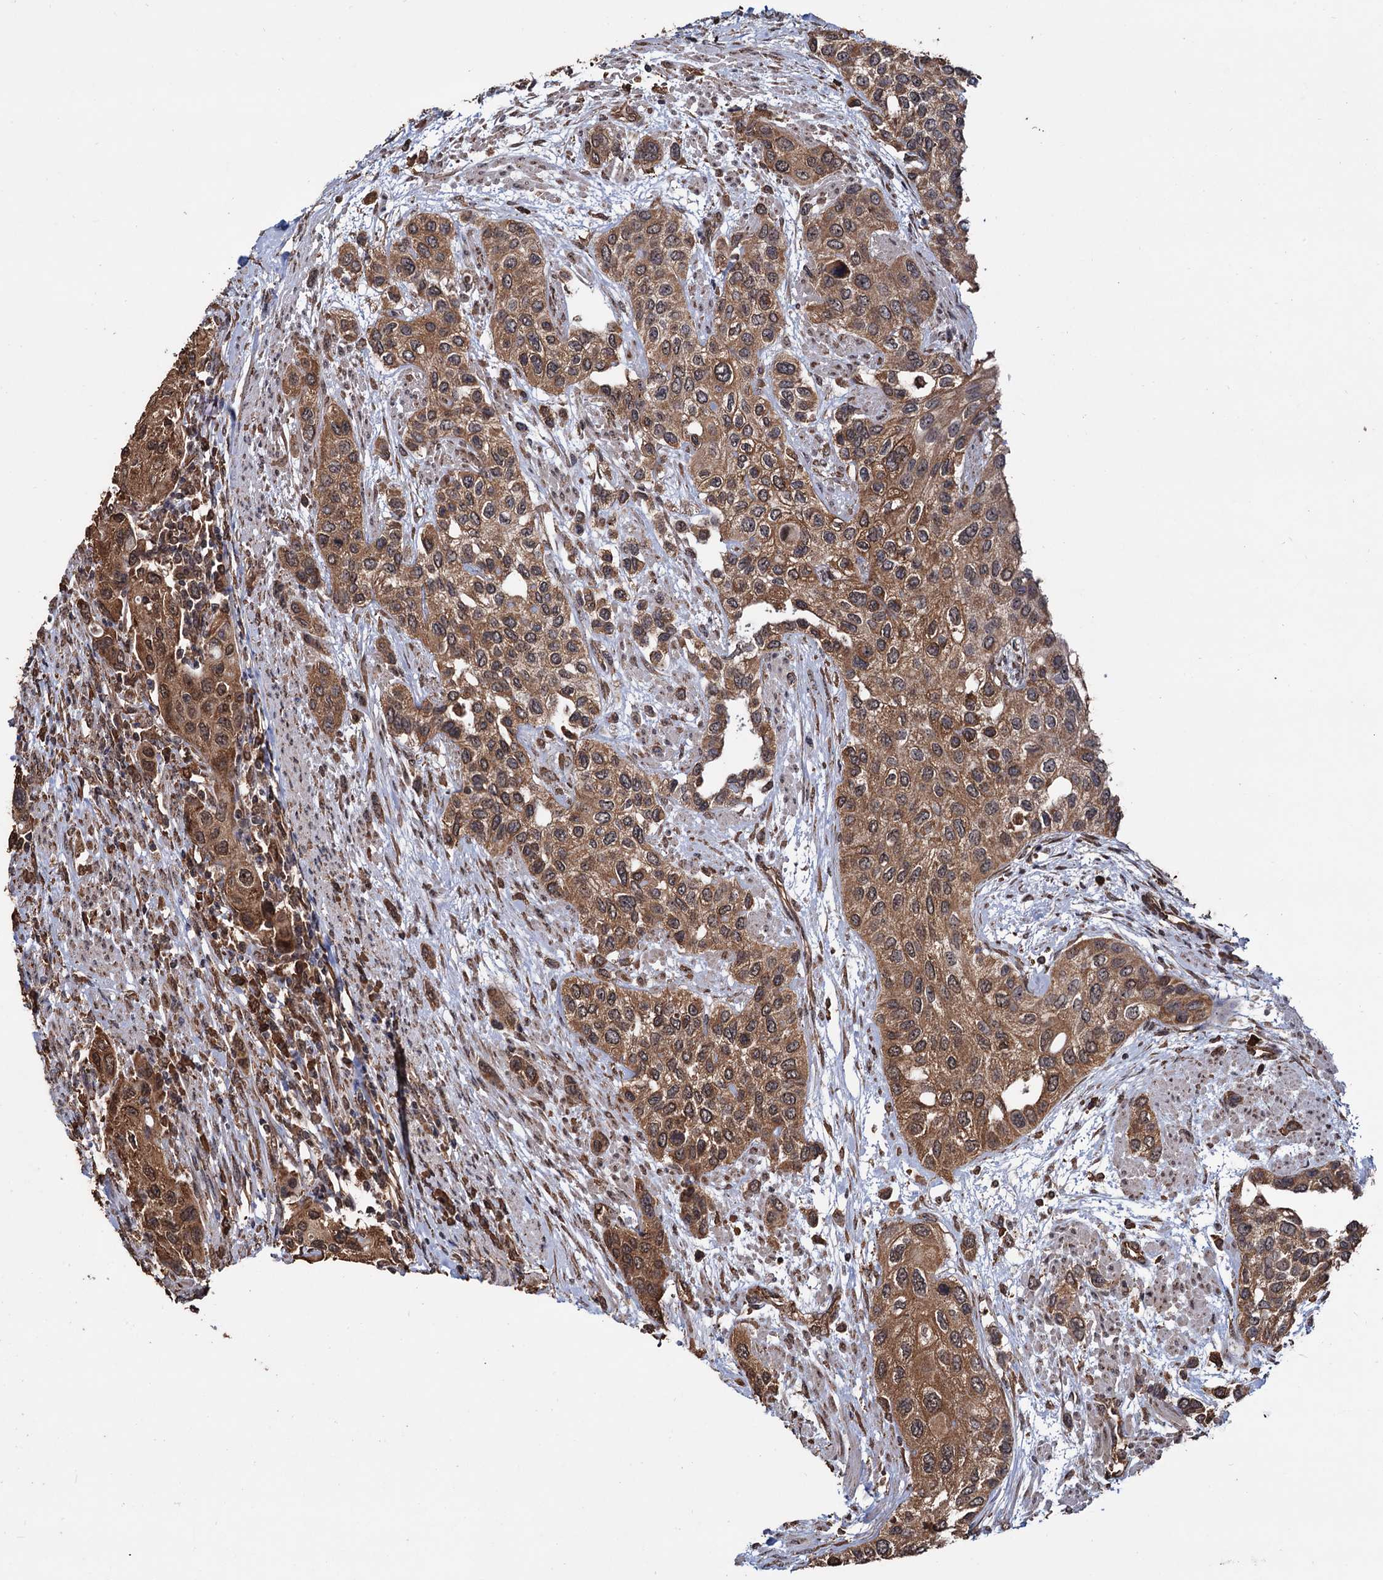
{"staining": {"intensity": "moderate", "quantity": ">75%", "location": "cytoplasmic/membranous,nuclear"}, "tissue": "urothelial cancer", "cell_type": "Tumor cells", "image_type": "cancer", "snomed": [{"axis": "morphology", "description": "Normal tissue, NOS"}, {"axis": "morphology", "description": "Urothelial carcinoma, High grade"}, {"axis": "topography", "description": "Vascular tissue"}, {"axis": "topography", "description": "Urinary bladder"}], "caption": "This is an image of immunohistochemistry (IHC) staining of urothelial cancer, which shows moderate positivity in the cytoplasmic/membranous and nuclear of tumor cells.", "gene": "TBC1D12", "patient": {"sex": "female", "age": 56}}